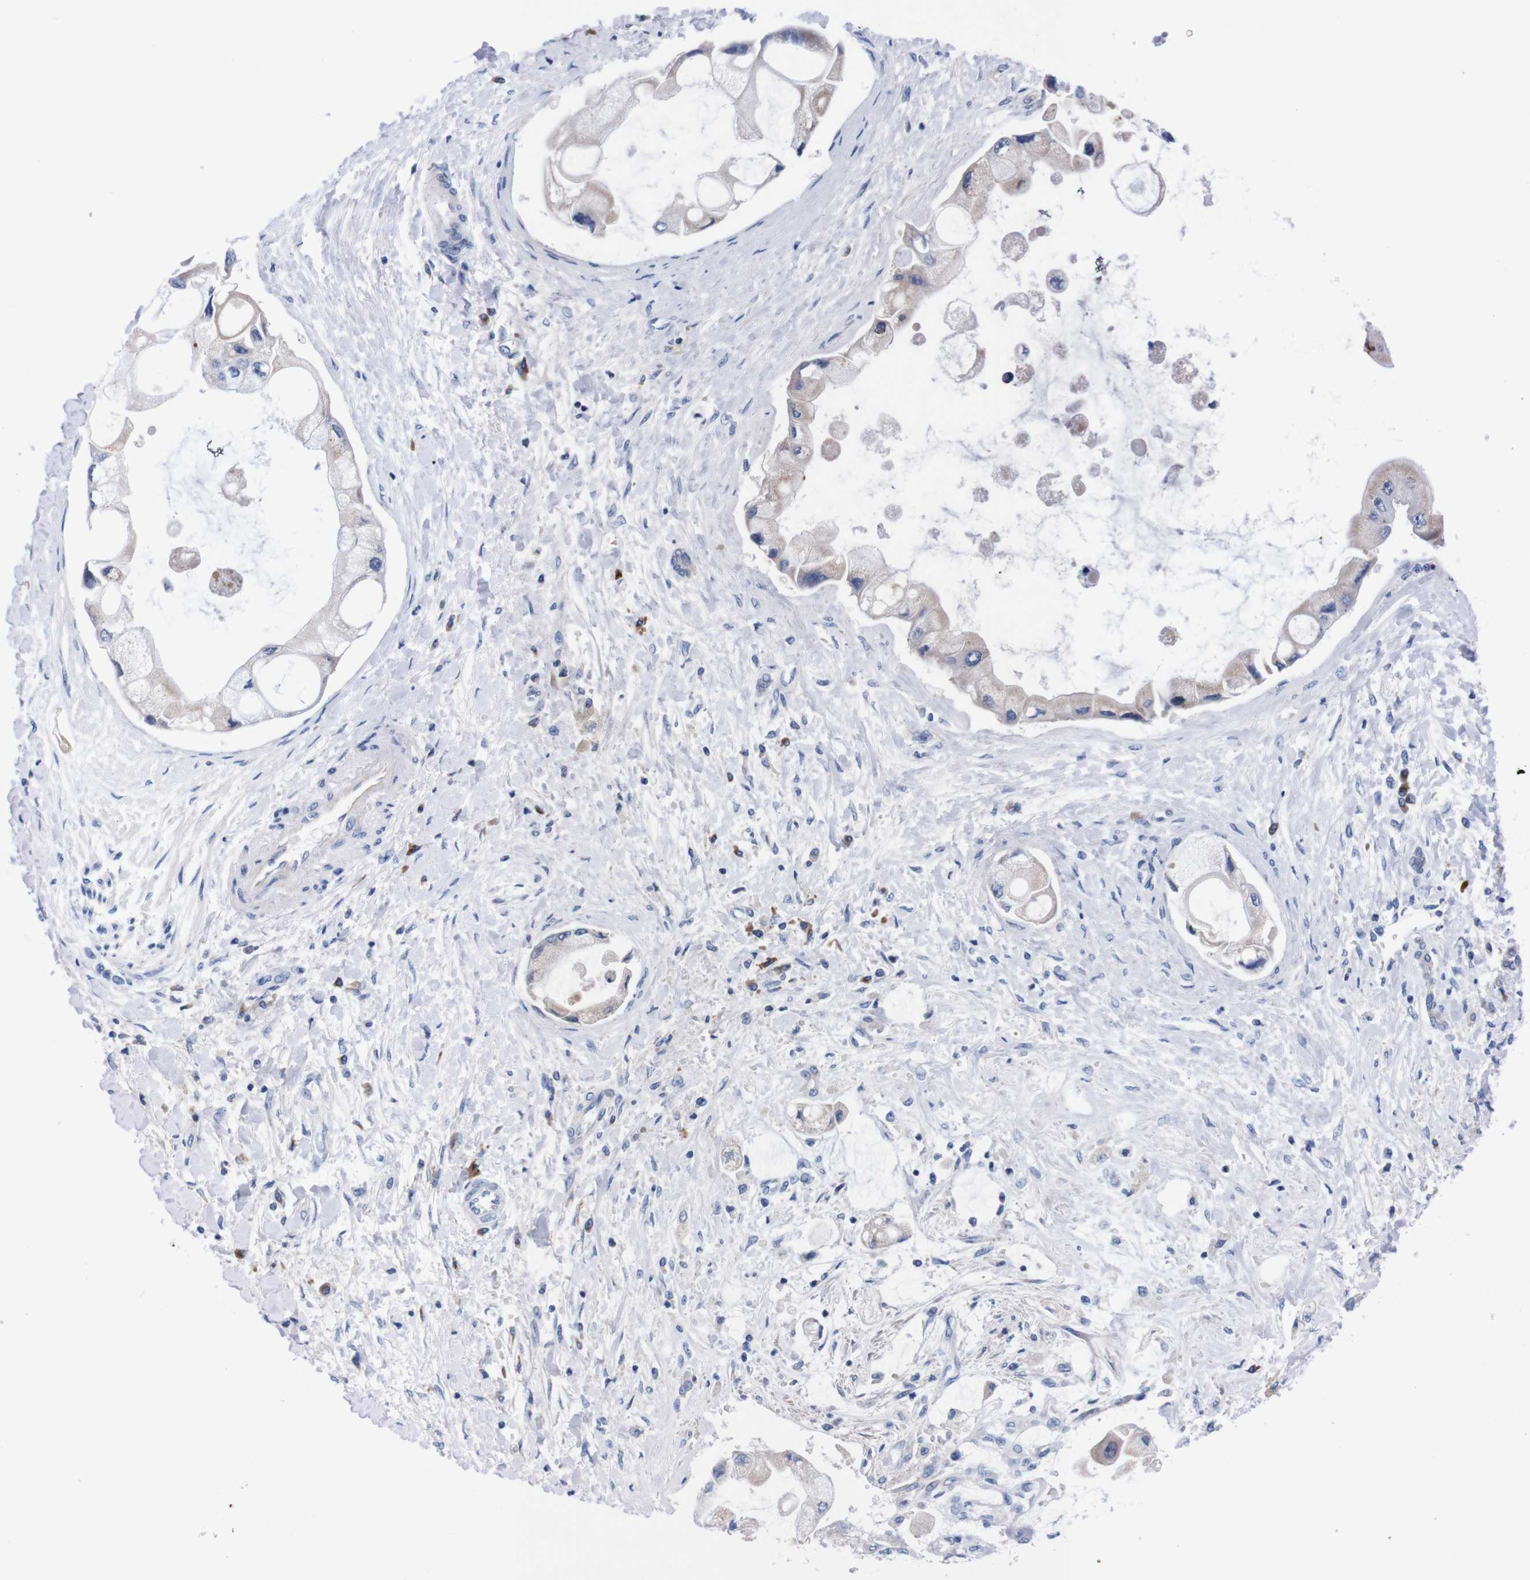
{"staining": {"intensity": "negative", "quantity": "none", "location": "none"}, "tissue": "liver cancer", "cell_type": "Tumor cells", "image_type": "cancer", "snomed": [{"axis": "morphology", "description": "Cholangiocarcinoma"}, {"axis": "topography", "description": "Liver"}], "caption": "Liver cholangiocarcinoma was stained to show a protein in brown. There is no significant expression in tumor cells. Nuclei are stained in blue.", "gene": "FAM210A", "patient": {"sex": "male", "age": 50}}